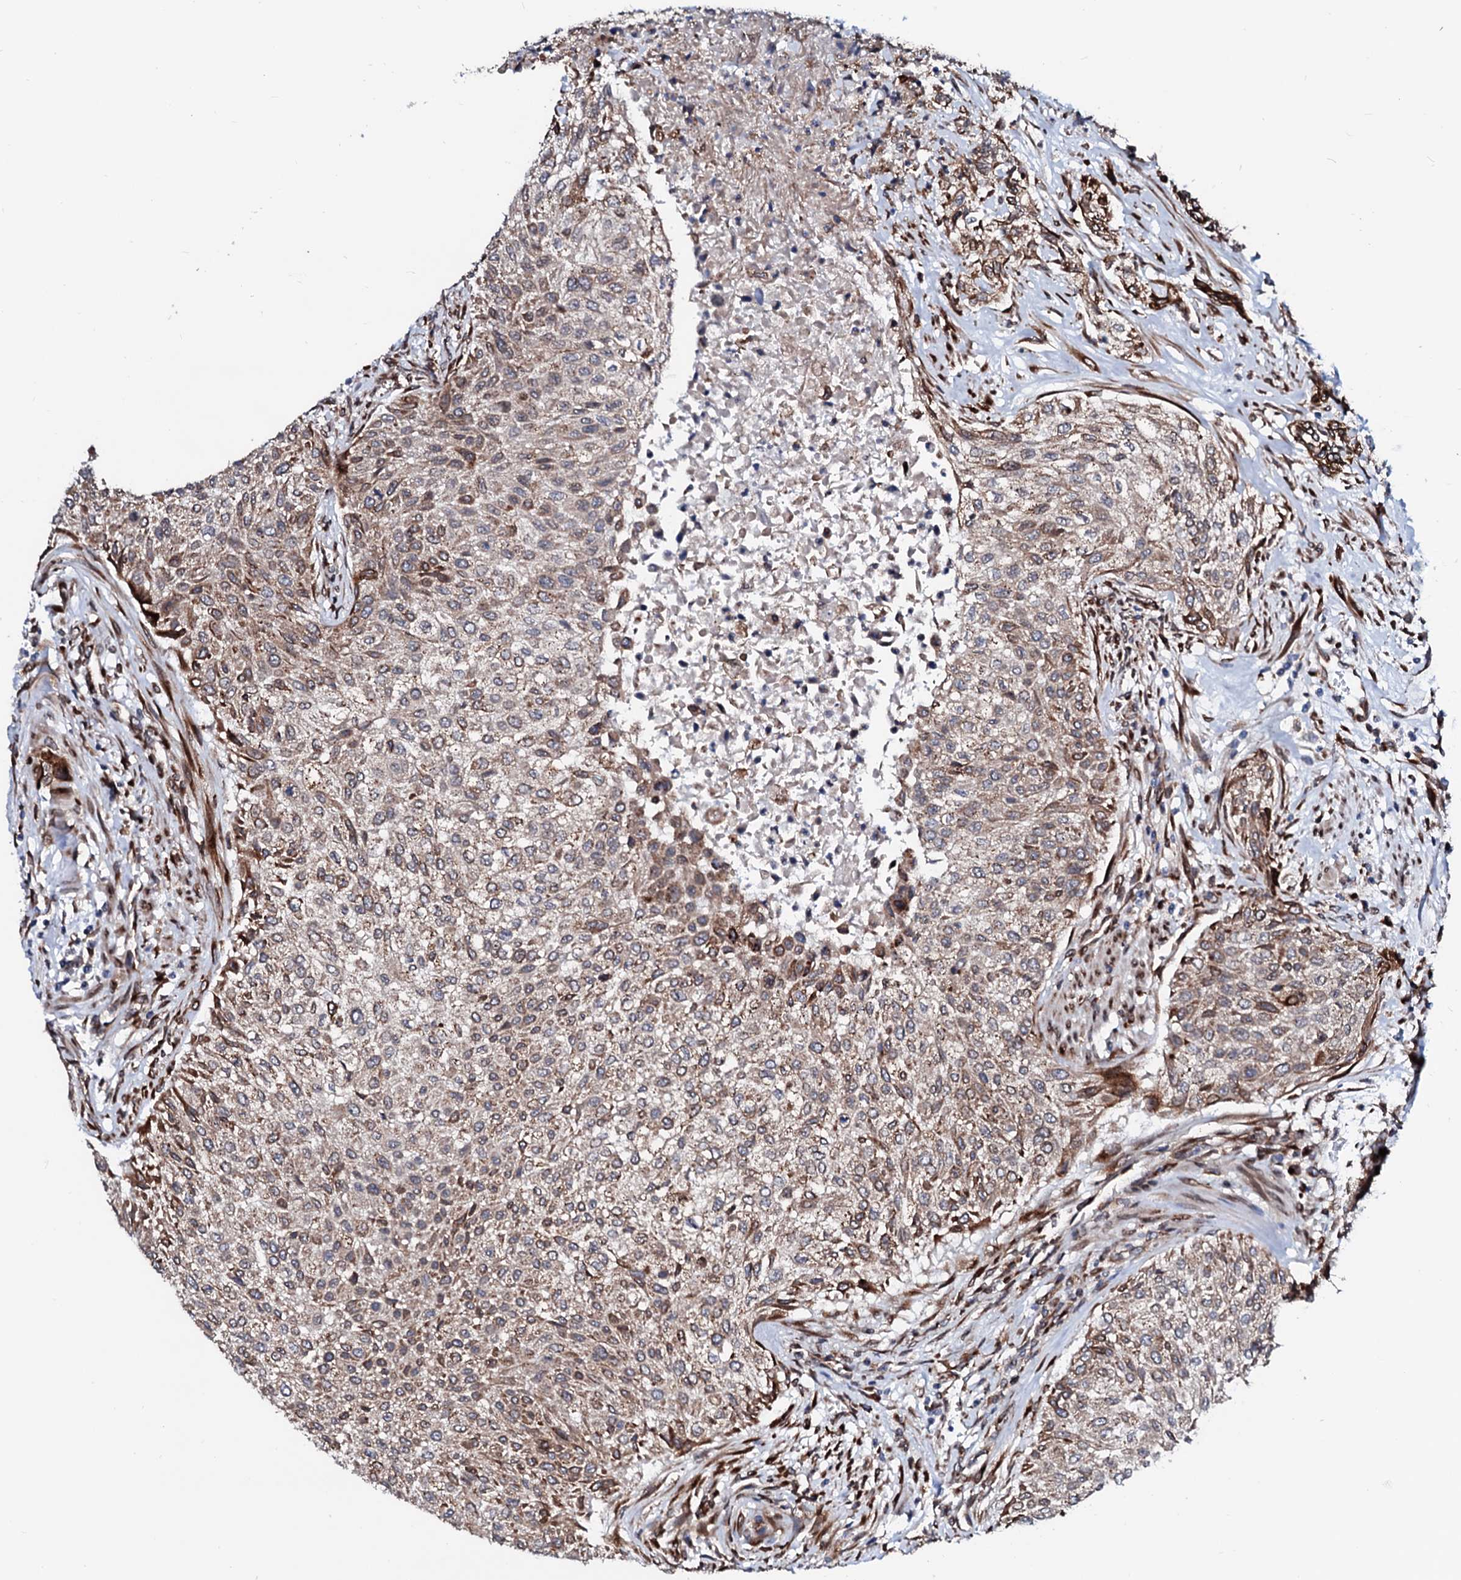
{"staining": {"intensity": "moderate", "quantity": "25%-75%", "location": "cytoplasmic/membranous"}, "tissue": "urothelial cancer", "cell_type": "Tumor cells", "image_type": "cancer", "snomed": [{"axis": "morphology", "description": "Normal tissue, NOS"}, {"axis": "morphology", "description": "Urothelial carcinoma, NOS"}, {"axis": "topography", "description": "Urinary bladder"}, {"axis": "topography", "description": "Peripheral nerve tissue"}], "caption": "Human transitional cell carcinoma stained for a protein (brown) exhibits moderate cytoplasmic/membranous positive staining in approximately 25%-75% of tumor cells.", "gene": "TMCO3", "patient": {"sex": "male", "age": 35}}